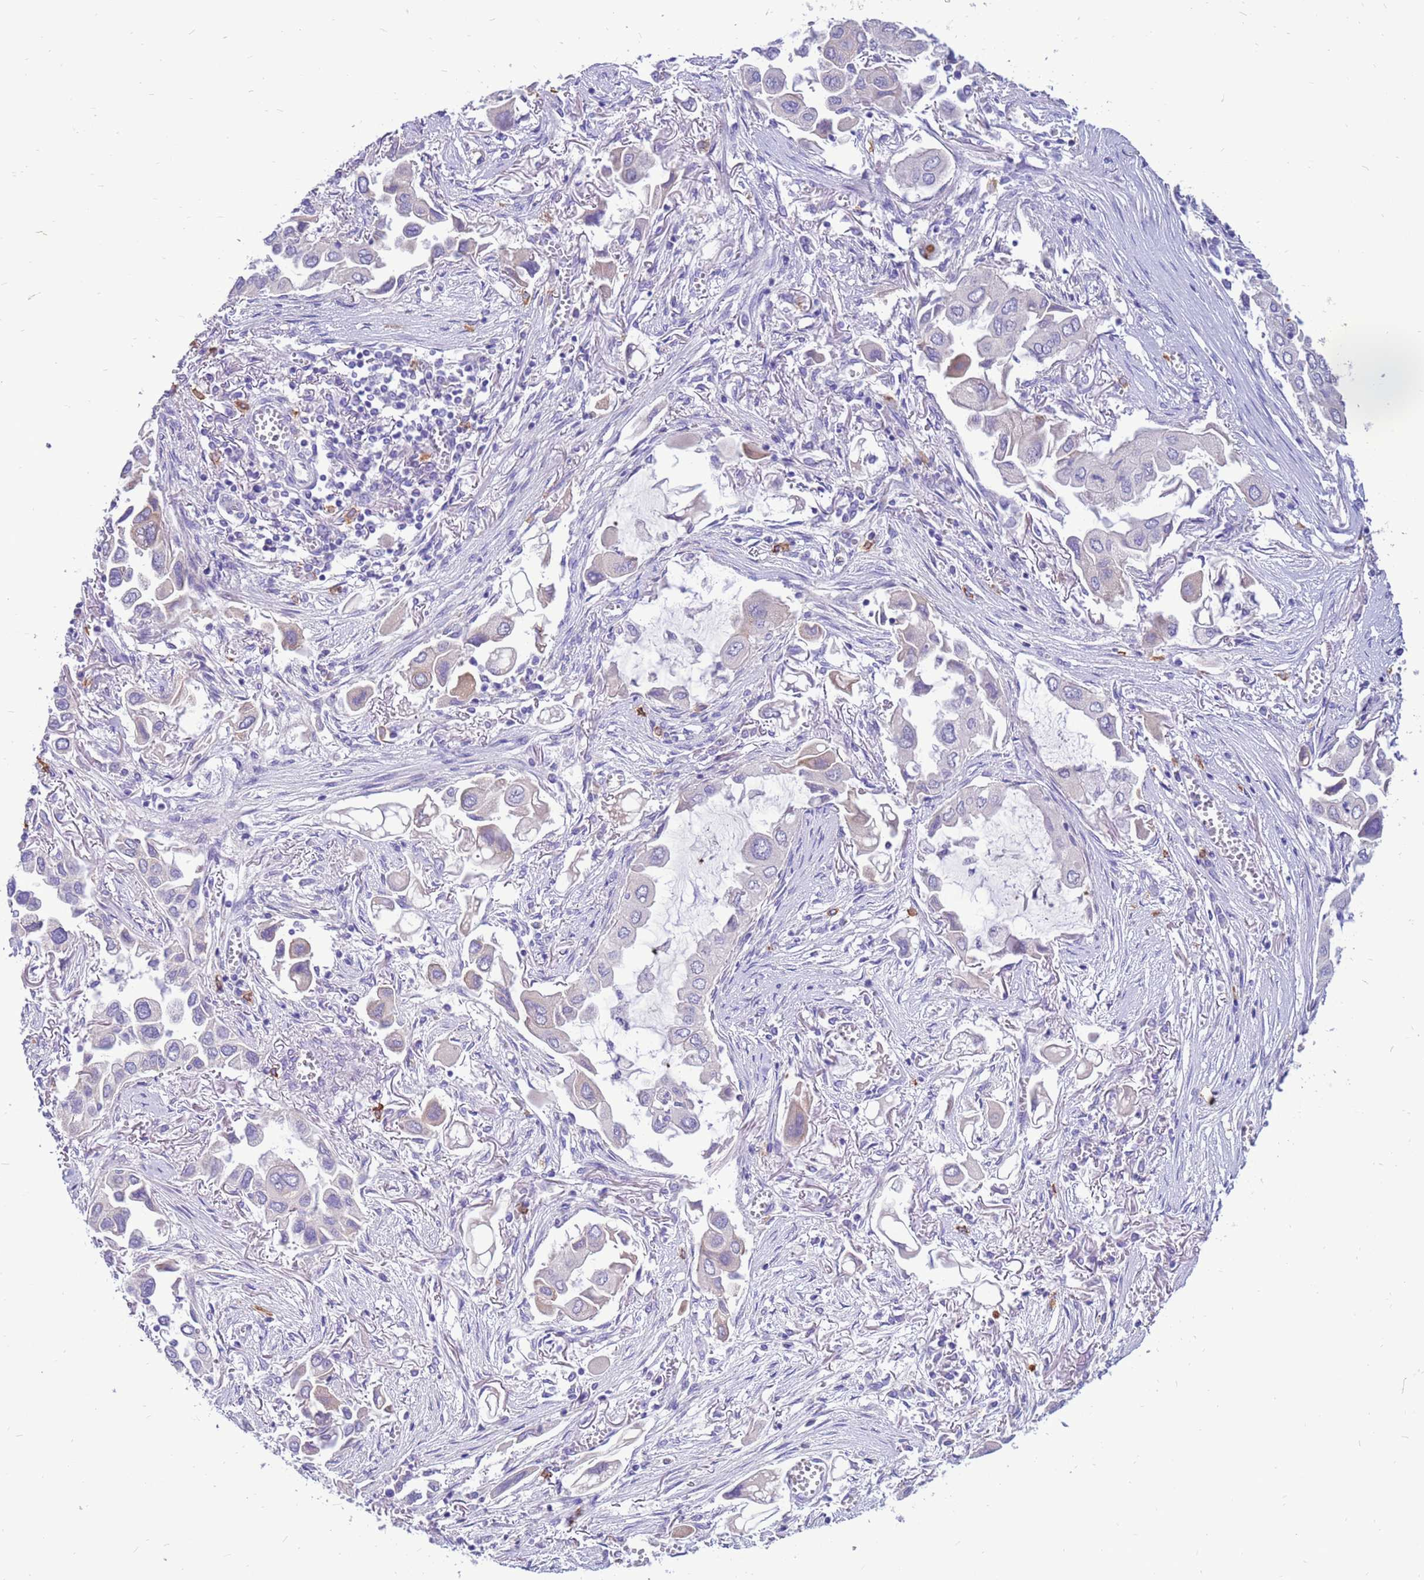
{"staining": {"intensity": "weak", "quantity": "<25%", "location": "cytoplasmic/membranous"}, "tissue": "lung cancer", "cell_type": "Tumor cells", "image_type": "cancer", "snomed": [{"axis": "morphology", "description": "Adenocarcinoma, NOS"}, {"axis": "topography", "description": "Lung"}], "caption": "An IHC histopathology image of lung cancer (adenocarcinoma) is shown. There is no staining in tumor cells of lung cancer (adenocarcinoma).", "gene": "PDE10A", "patient": {"sex": "female", "age": 76}}